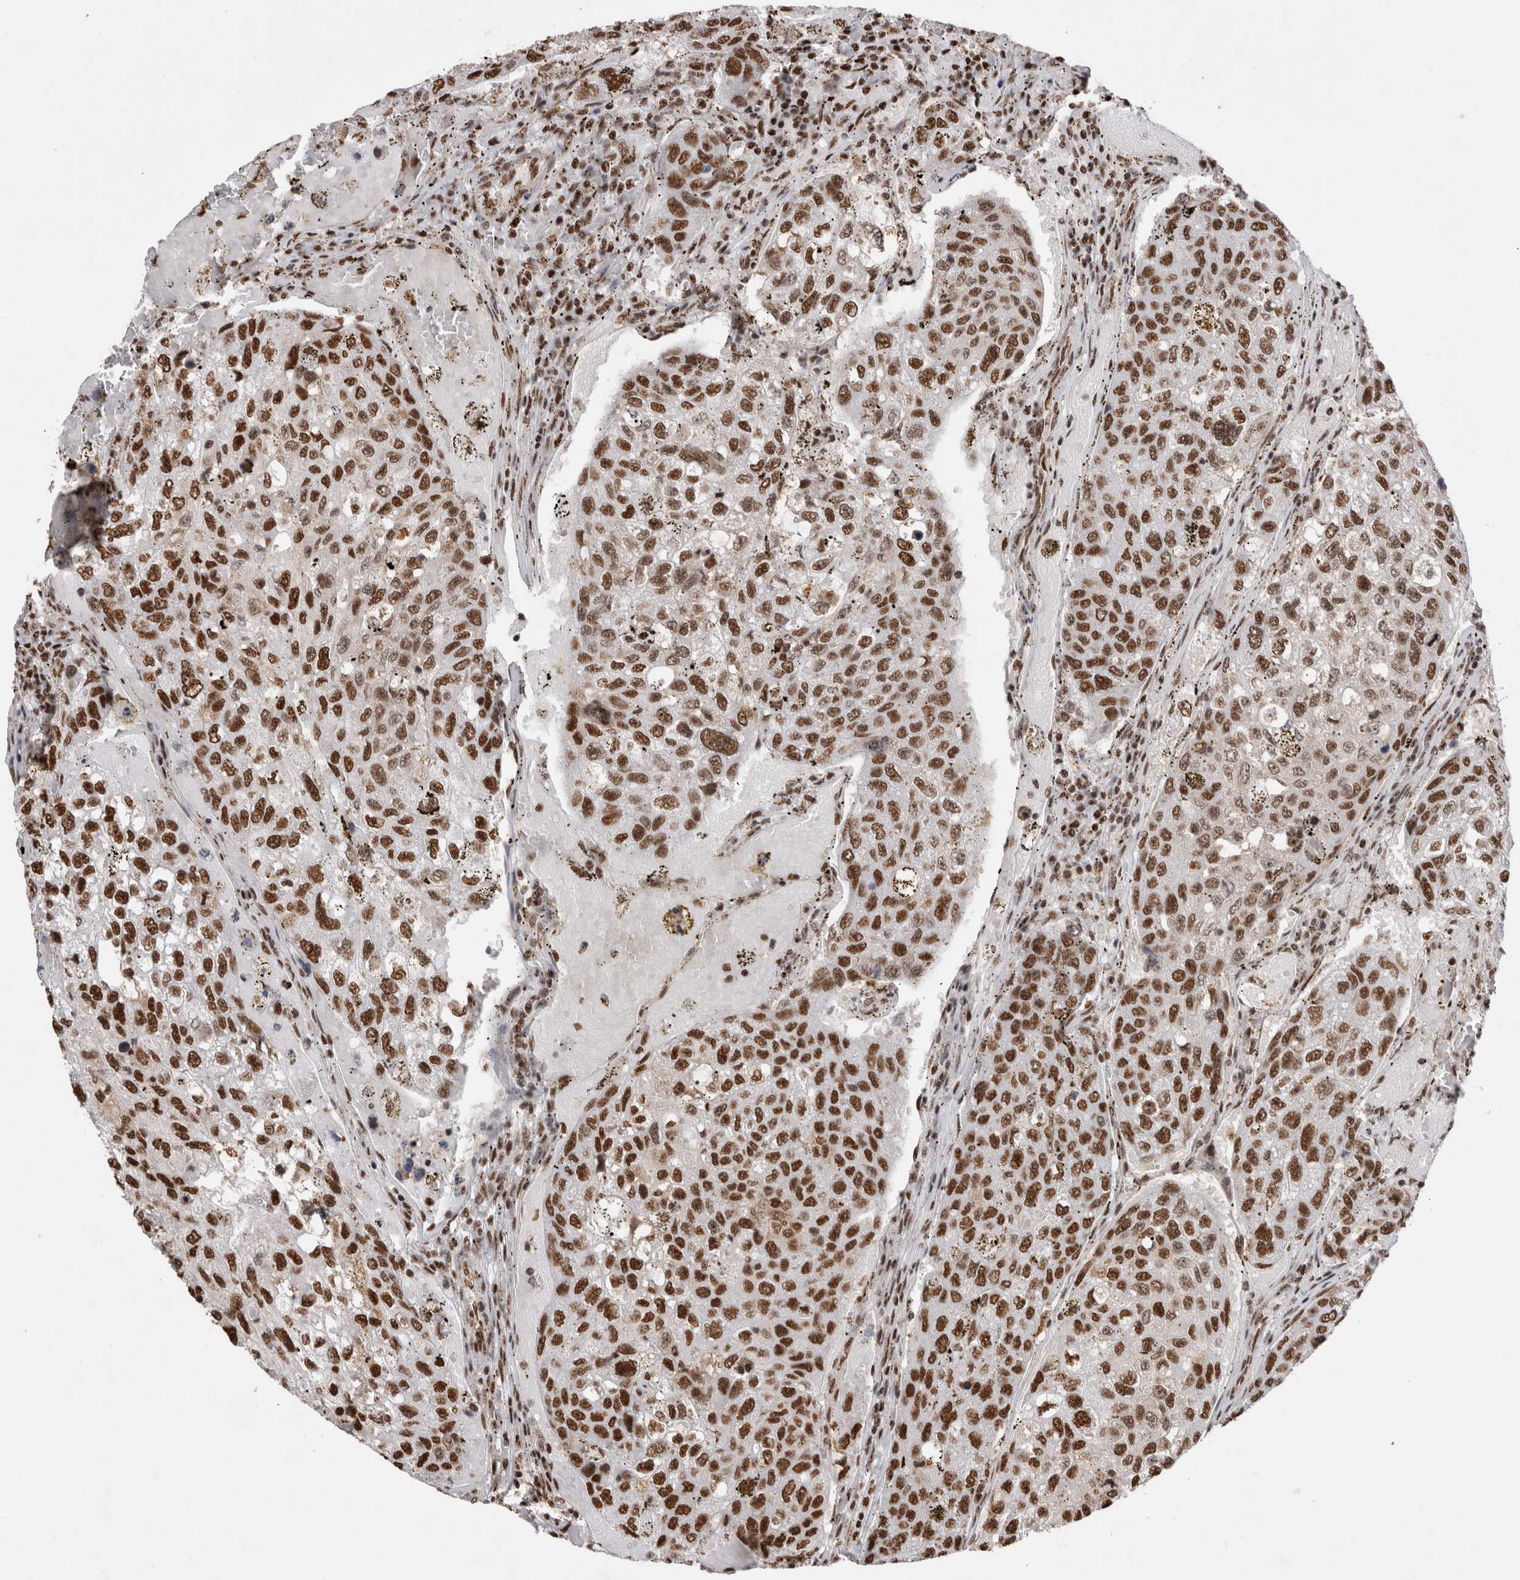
{"staining": {"intensity": "strong", "quantity": ">75%", "location": "nuclear"}, "tissue": "urothelial cancer", "cell_type": "Tumor cells", "image_type": "cancer", "snomed": [{"axis": "morphology", "description": "Urothelial carcinoma, High grade"}, {"axis": "topography", "description": "Lymph node"}, {"axis": "topography", "description": "Urinary bladder"}], "caption": "A brown stain shows strong nuclear positivity of a protein in human urothelial carcinoma (high-grade) tumor cells.", "gene": "EYA2", "patient": {"sex": "male", "age": 51}}